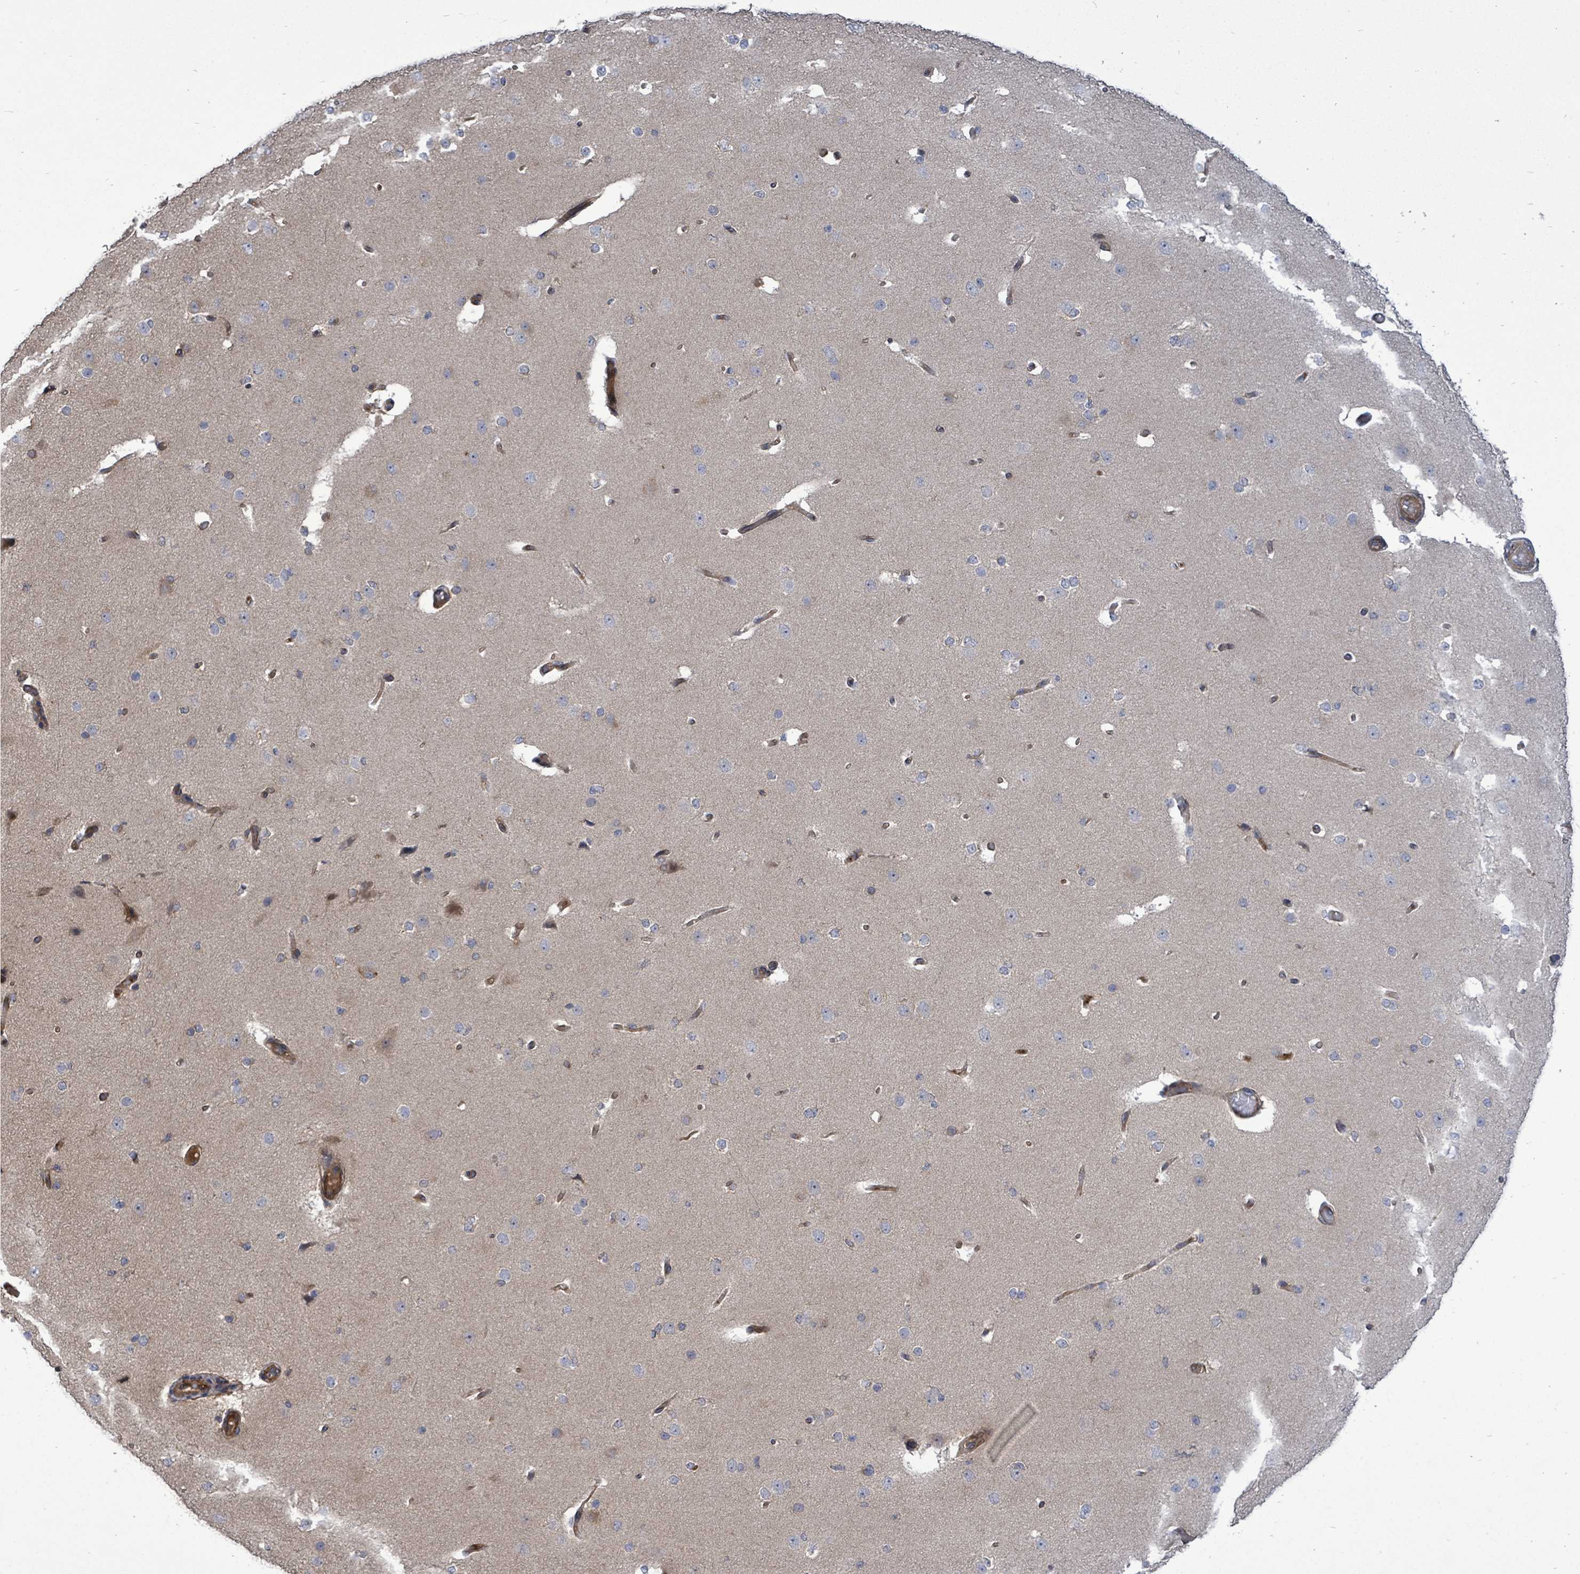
{"staining": {"intensity": "moderate", "quantity": "25%-75%", "location": "cytoplasmic/membranous"}, "tissue": "cerebral cortex", "cell_type": "Endothelial cells", "image_type": "normal", "snomed": [{"axis": "morphology", "description": "Normal tissue, NOS"}, {"axis": "morphology", "description": "Inflammation, NOS"}, {"axis": "topography", "description": "Cerebral cortex"}], "caption": "A high-resolution image shows immunohistochemistry (IHC) staining of benign cerebral cortex, which displays moderate cytoplasmic/membranous positivity in approximately 25%-75% of endothelial cells. (DAB IHC, brown staining for protein, blue staining for nuclei).", "gene": "SAR1A", "patient": {"sex": "male", "age": 6}}